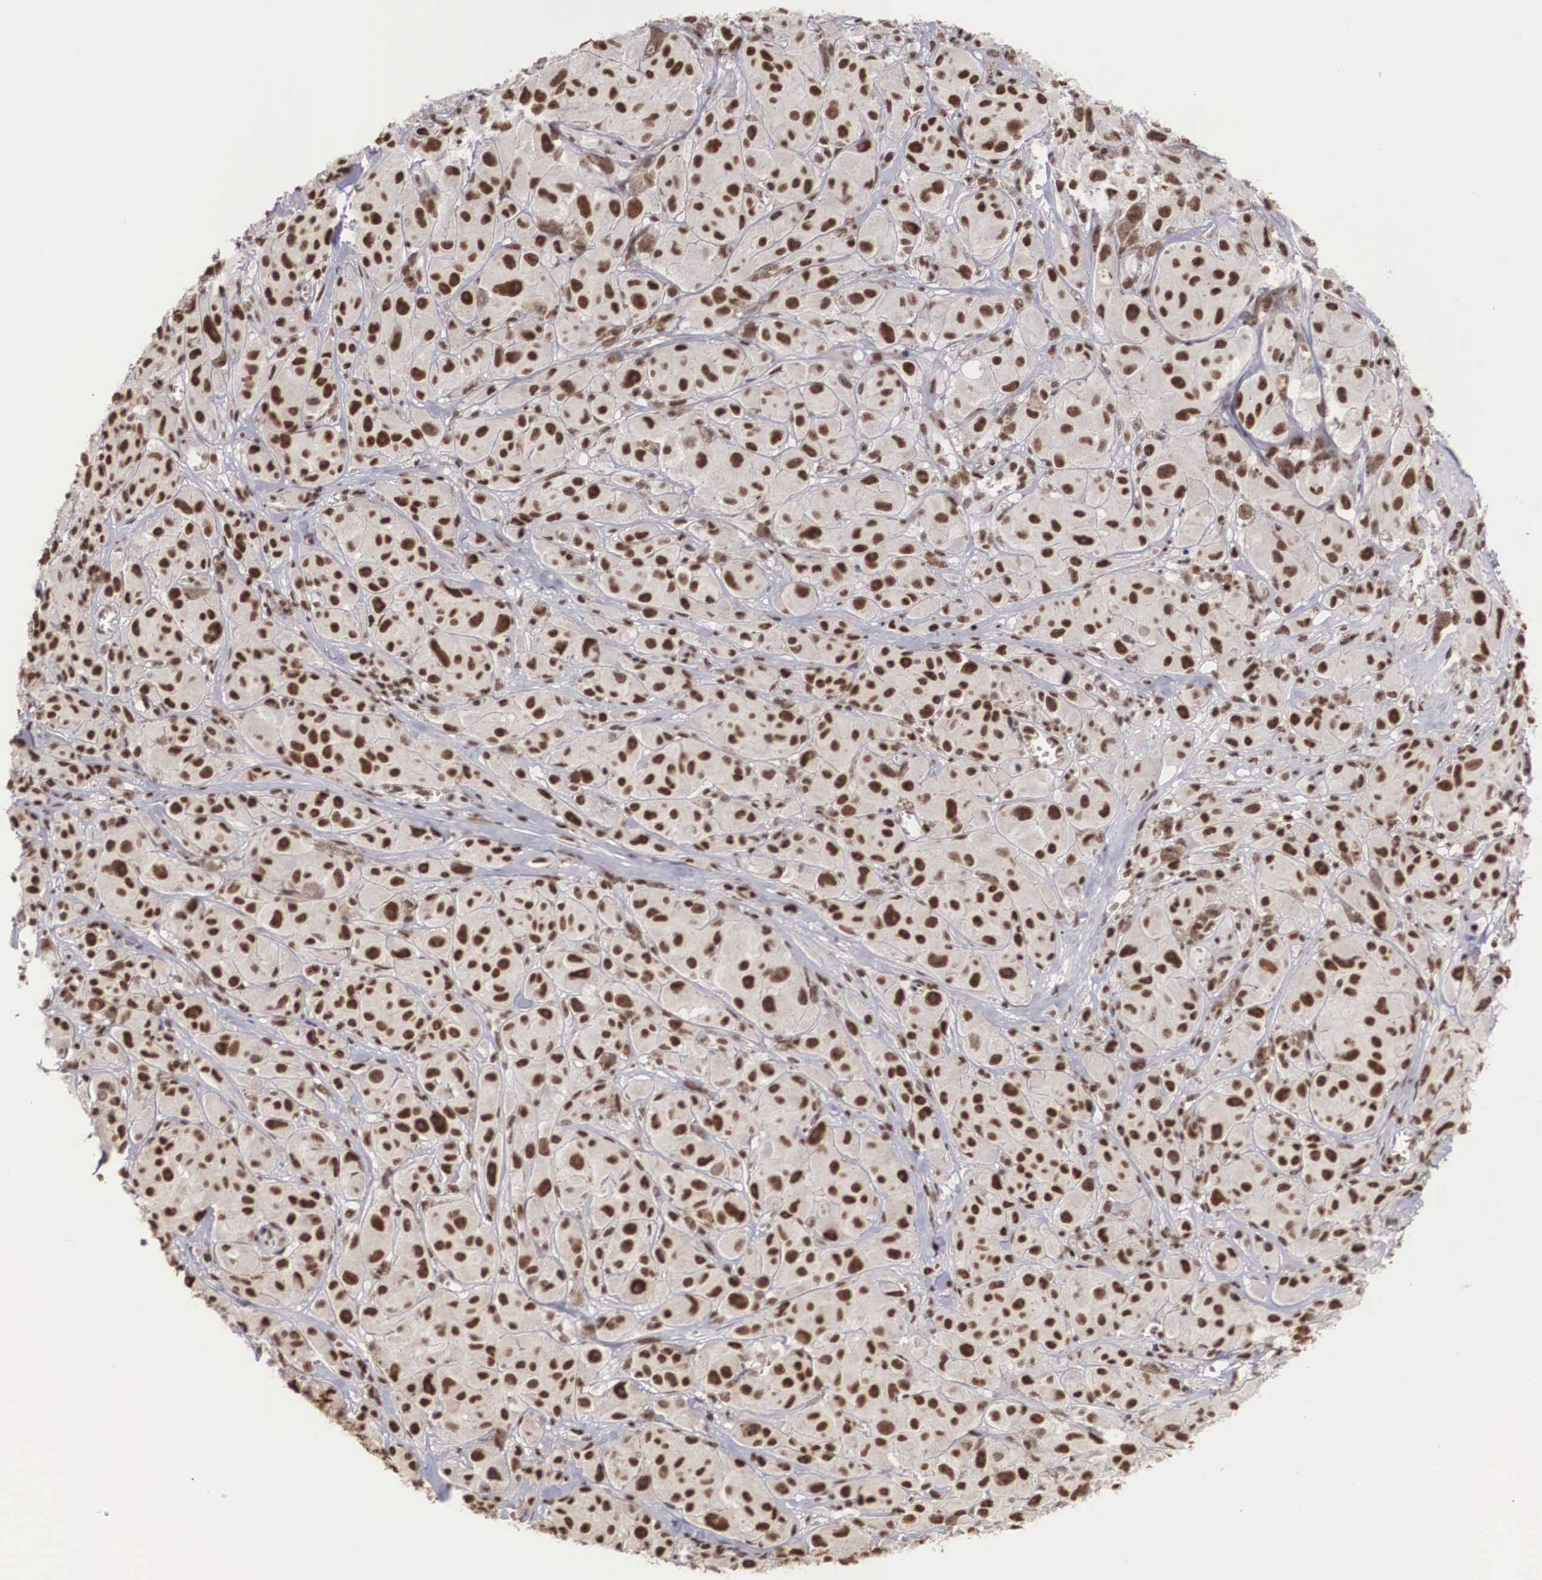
{"staining": {"intensity": "strong", "quantity": ">75%", "location": "nuclear"}, "tissue": "melanoma", "cell_type": "Tumor cells", "image_type": "cancer", "snomed": [{"axis": "morphology", "description": "Malignant melanoma, NOS"}, {"axis": "topography", "description": "Skin"}], "caption": "Melanoma stained with a protein marker reveals strong staining in tumor cells.", "gene": "HTATSF1", "patient": {"sex": "male", "age": 56}}